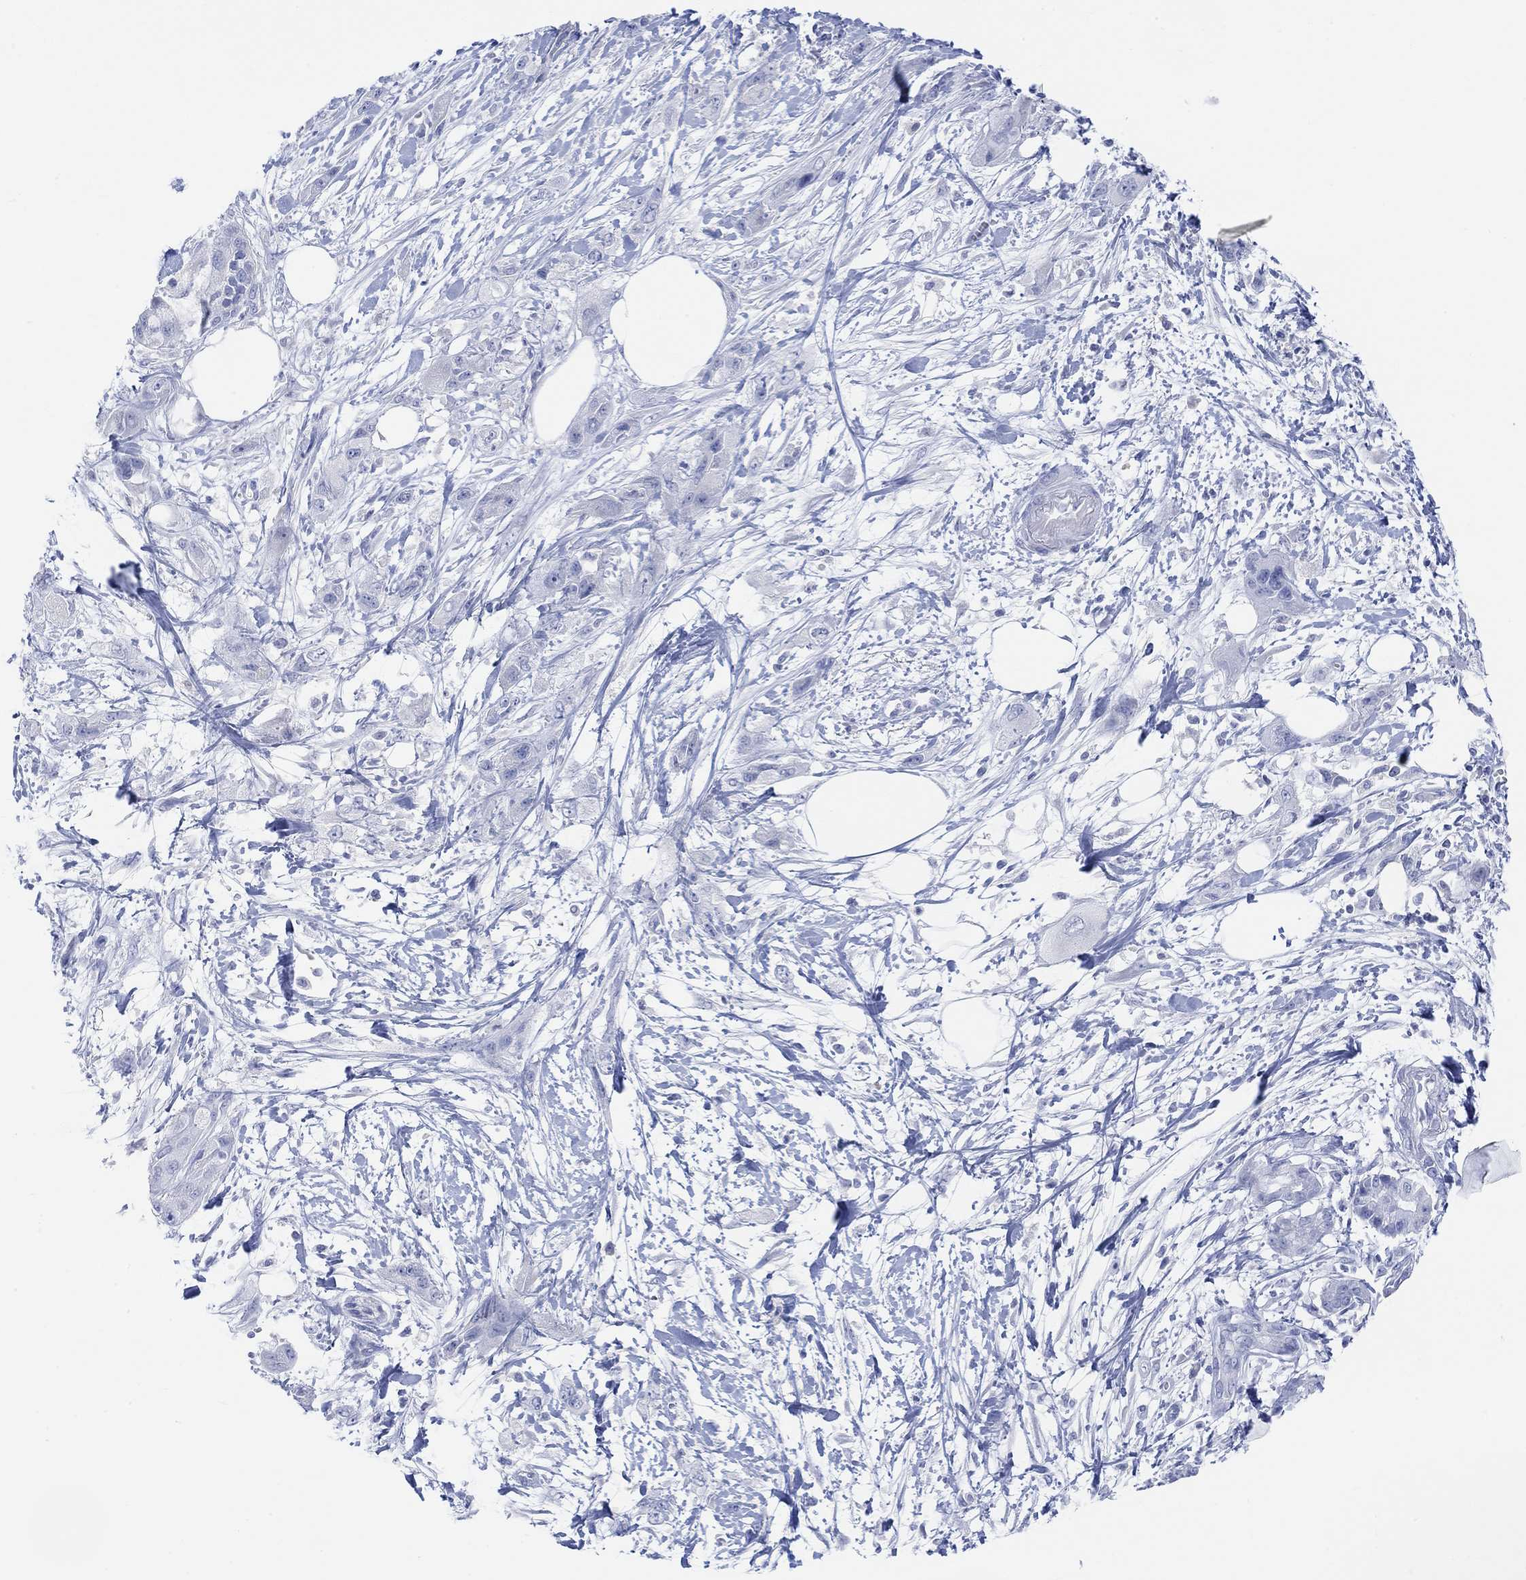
{"staining": {"intensity": "negative", "quantity": "none", "location": "none"}, "tissue": "pancreatic cancer", "cell_type": "Tumor cells", "image_type": "cancer", "snomed": [{"axis": "morphology", "description": "Adenocarcinoma, NOS"}, {"axis": "topography", "description": "Pancreas"}], "caption": "The micrograph reveals no staining of tumor cells in pancreatic cancer.", "gene": "GNG13", "patient": {"sex": "male", "age": 72}}